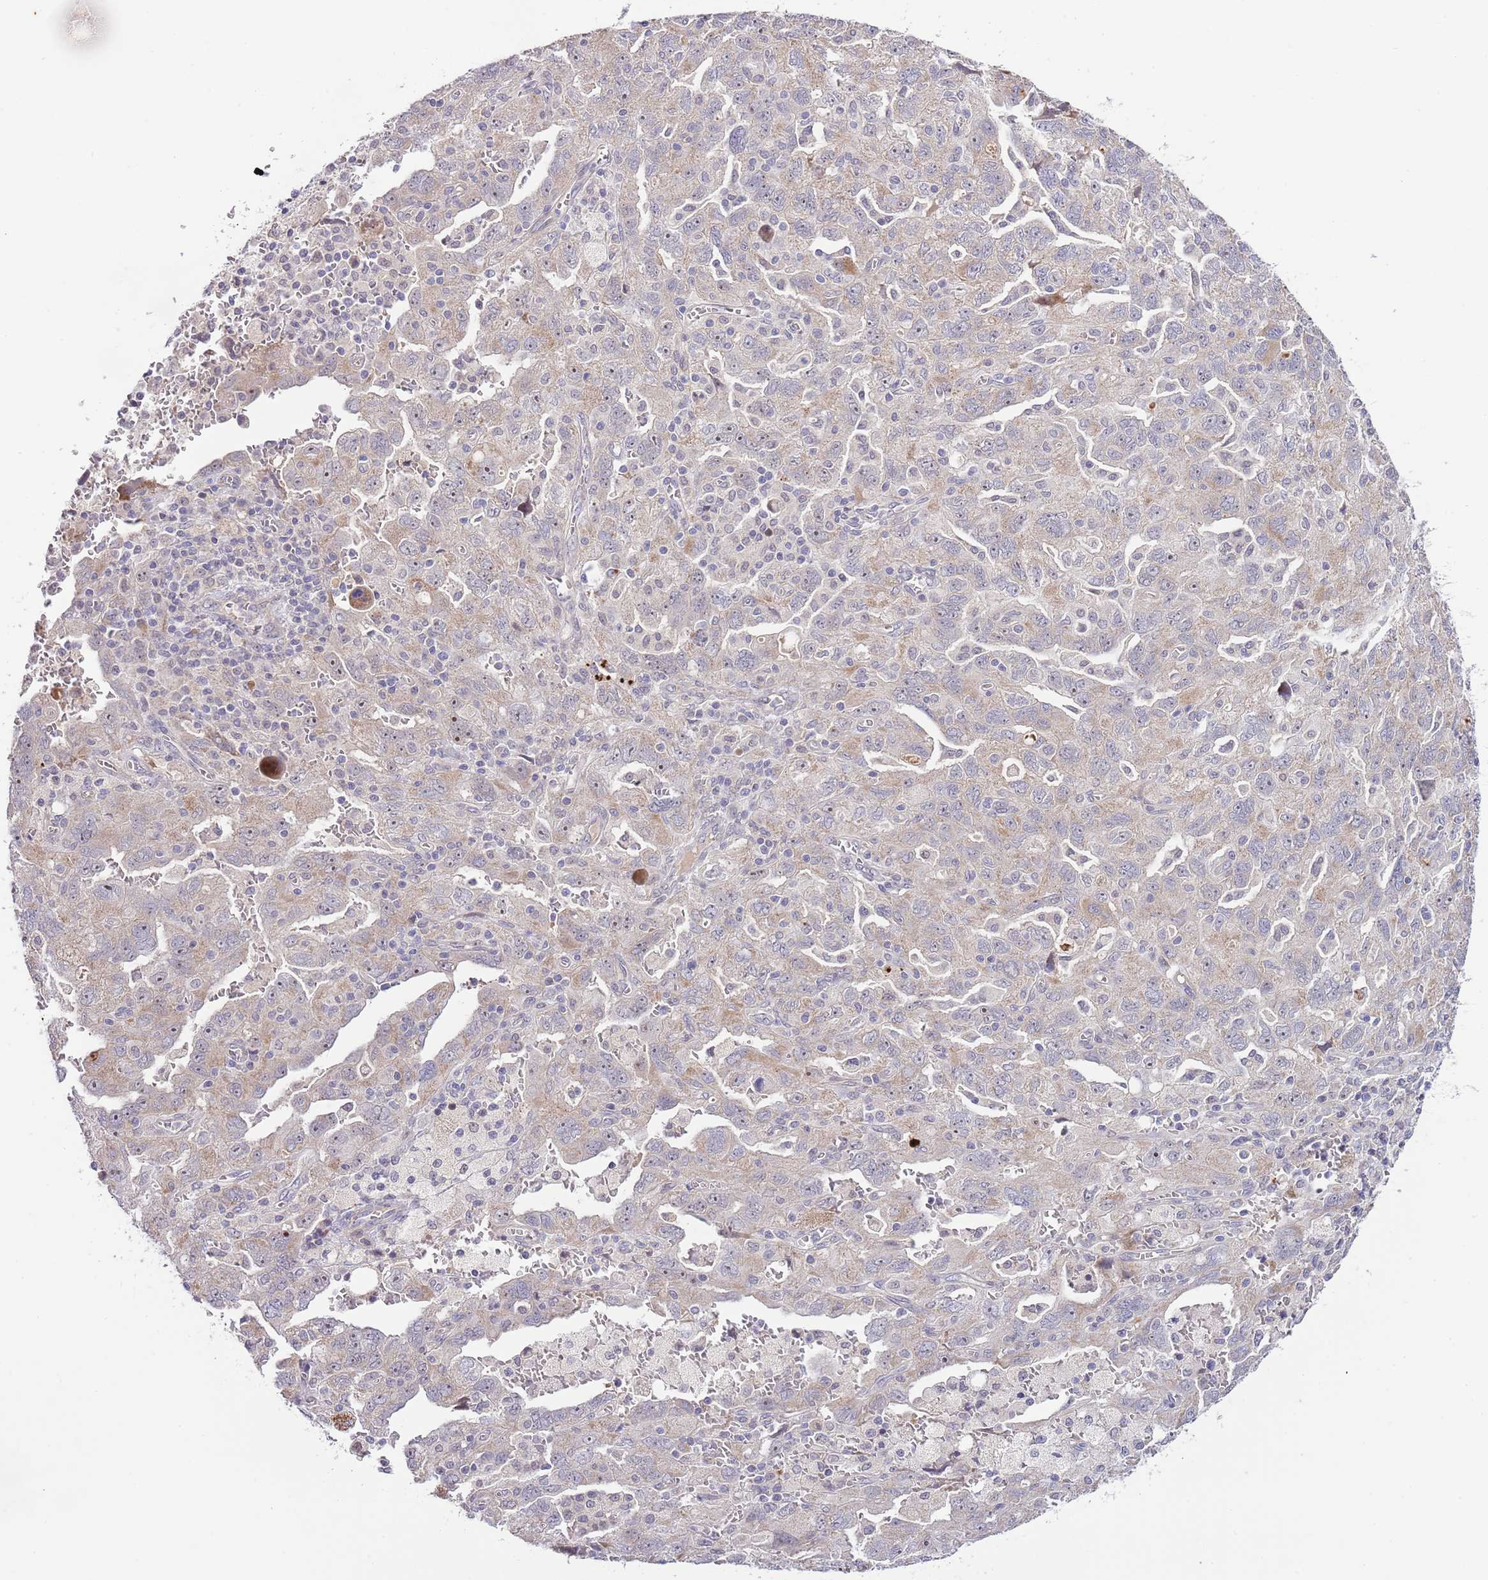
{"staining": {"intensity": "weak", "quantity": "<25%", "location": "cytoplasmic/membranous"}, "tissue": "ovarian cancer", "cell_type": "Tumor cells", "image_type": "cancer", "snomed": [{"axis": "morphology", "description": "Carcinoma, NOS"}, {"axis": "morphology", "description": "Cystadenocarcinoma, serous, NOS"}, {"axis": "topography", "description": "Ovary"}], "caption": "This is an immunohistochemistry image of ovarian cancer. There is no staining in tumor cells.", "gene": "AP1S2", "patient": {"sex": "female", "age": 69}}